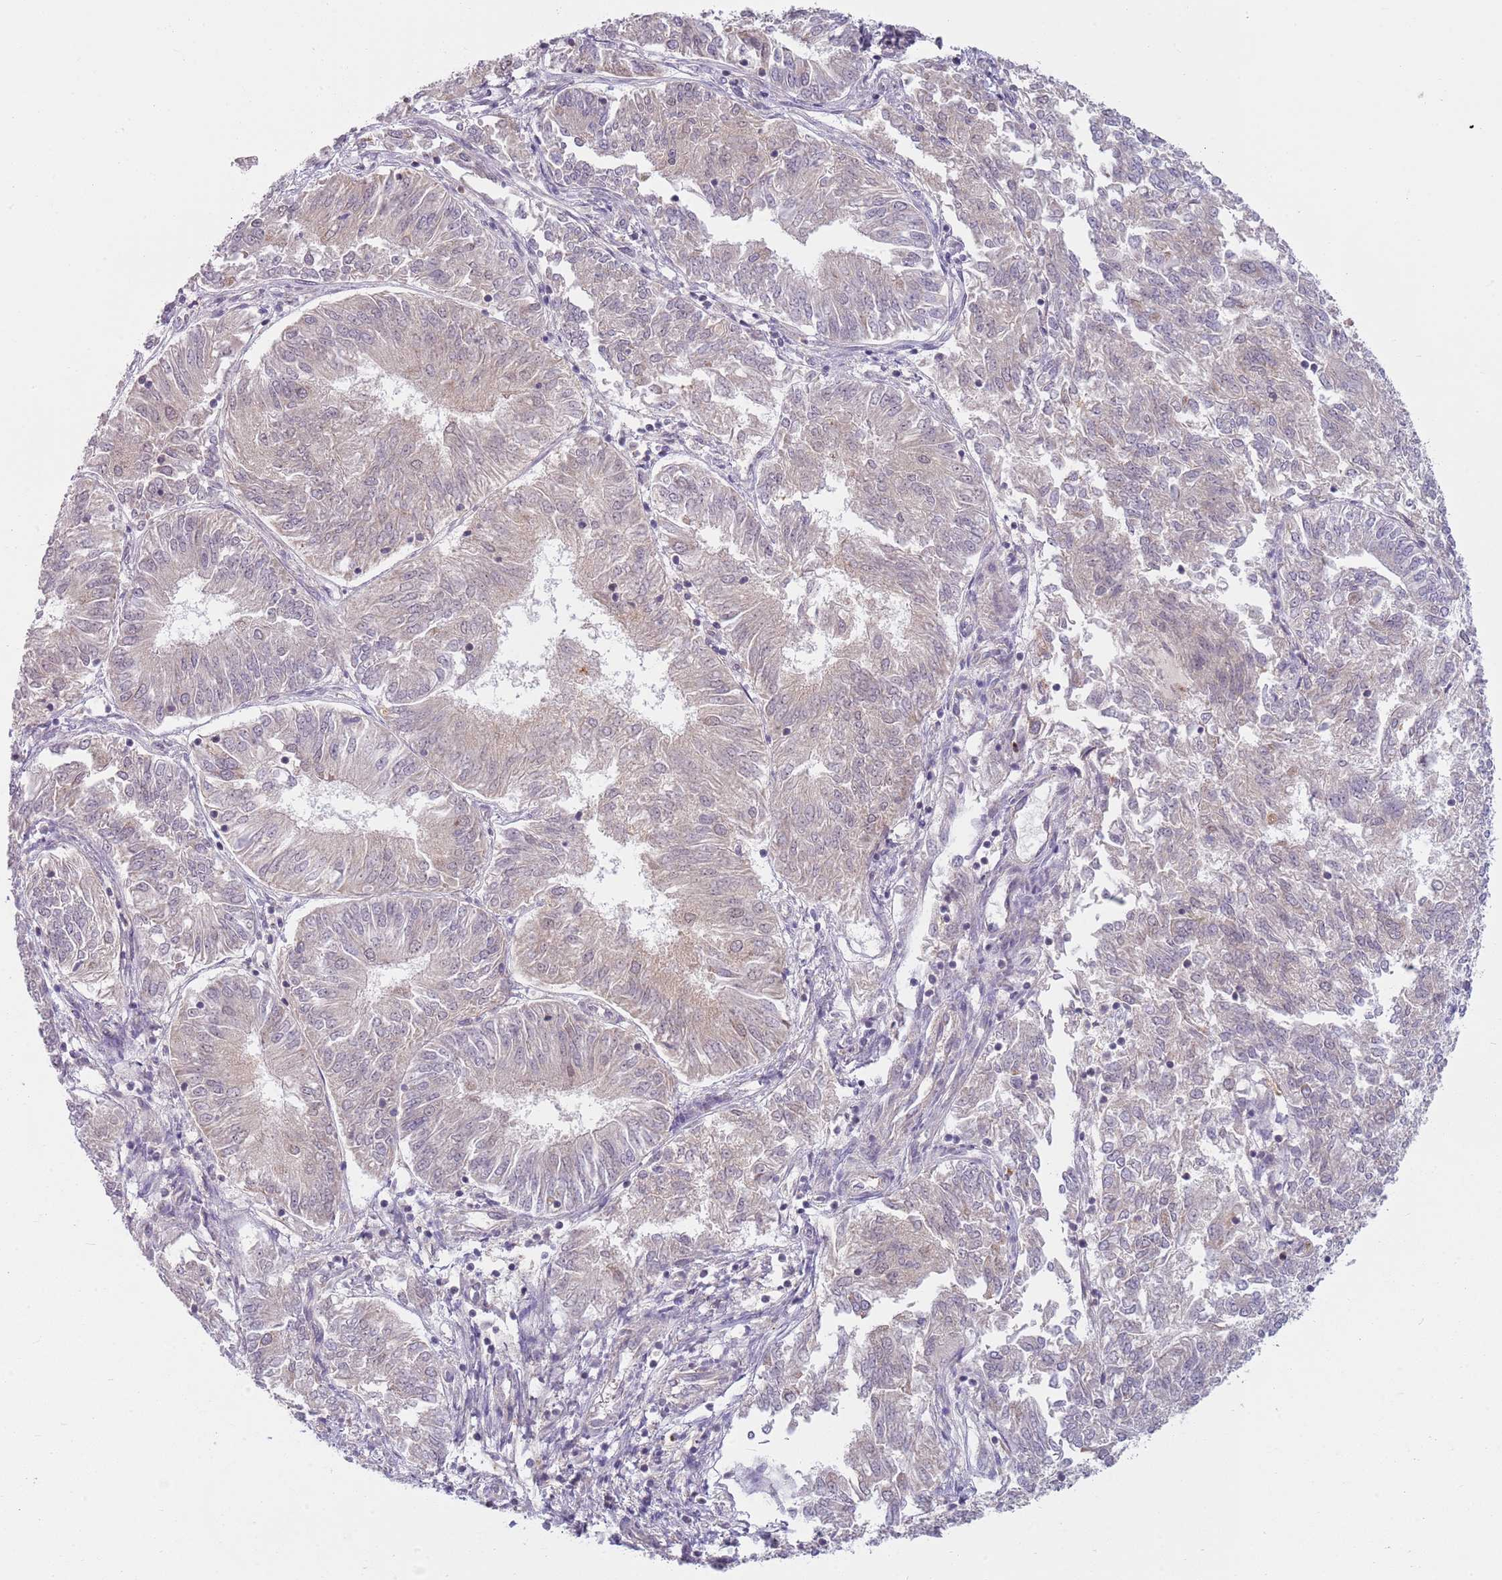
{"staining": {"intensity": "negative", "quantity": "none", "location": "none"}, "tissue": "endometrial cancer", "cell_type": "Tumor cells", "image_type": "cancer", "snomed": [{"axis": "morphology", "description": "Adenocarcinoma, NOS"}, {"axis": "topography", "description": "Endometrium"}], "caption": "The image reveals no staining of tumor cells in adenocarcinoma (endometrial).", "gene": "SKOR2", "patient": {"sex": "female", "age": 58}}